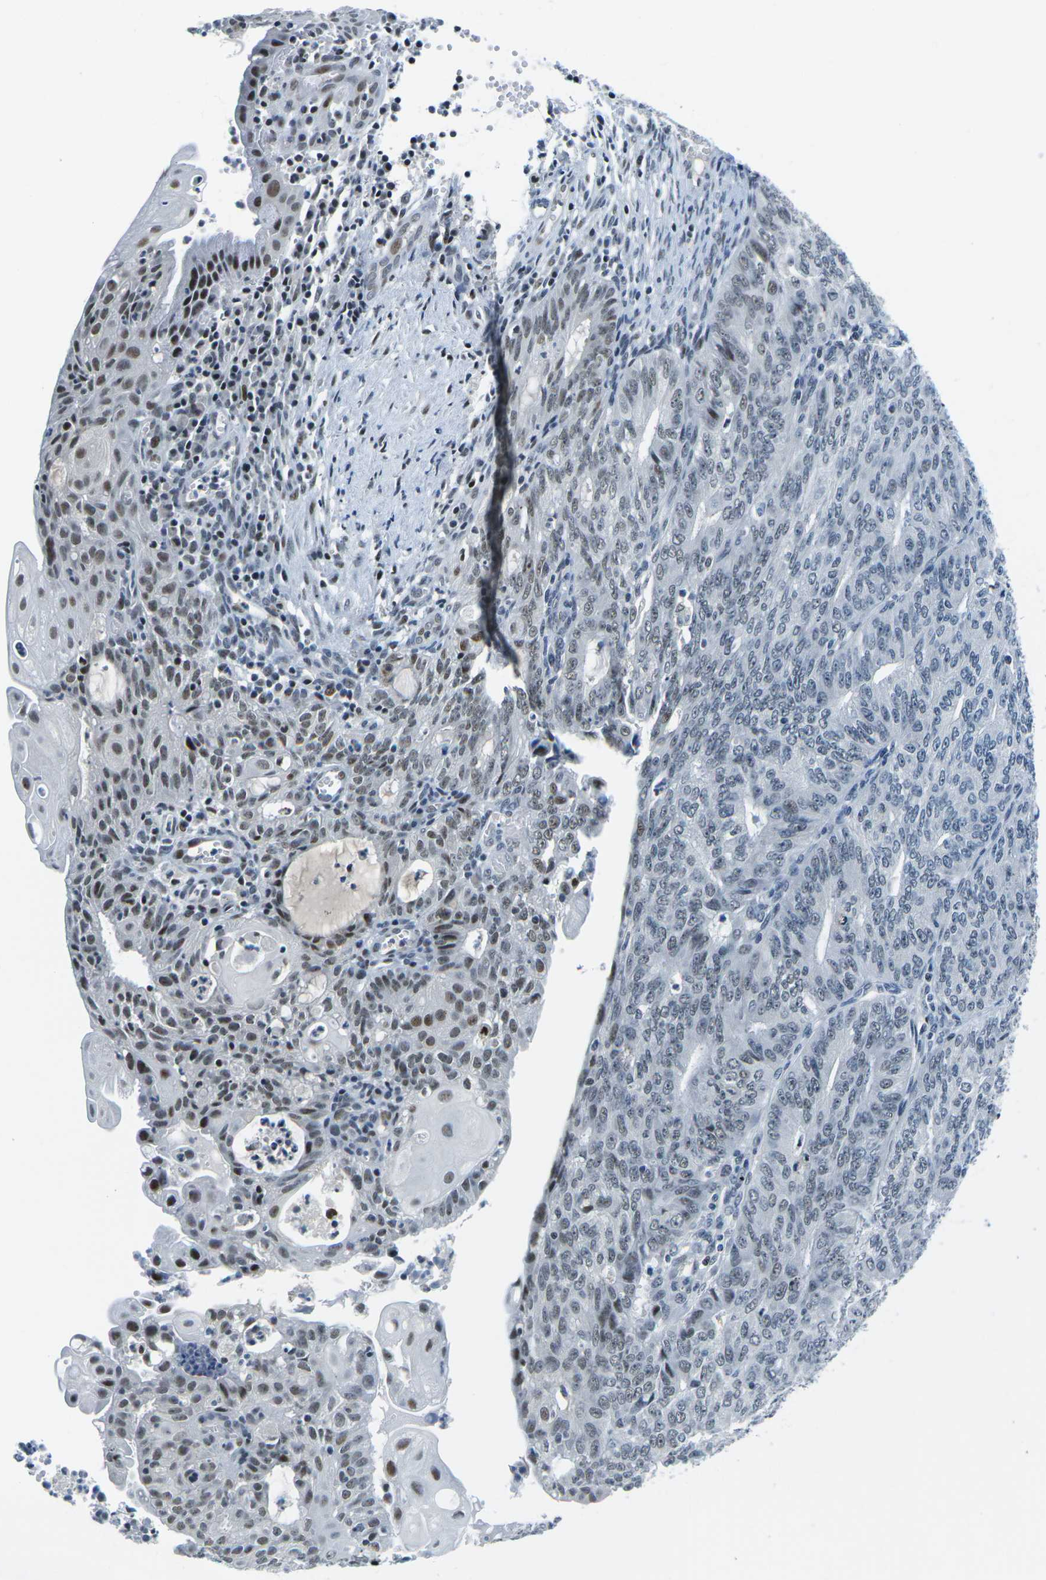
{"staining": {"intensity": "moderate", "quantity": "<25%", "location": "nuclear"}, "tissue": "endometrial cancer", "cell_type": "Tumor cells", "image_type": "cancer", "snomed": [{"axis": "morphology", "description": "Adenocarcinoma, NOS"}, {"axis": "topography", "description": "Endometrium"}], "caption": "A low amount of moderate nuclear expression is appreciated in approximately <25% of tumor cells in endometrial cancer tissue. (Stains: DAB in brown, nuclei in blue, Microscopy: brightfield microscopy at high magnification).", "gene": "PRPF8", "patient": {"sex": "female", "age": 32}}